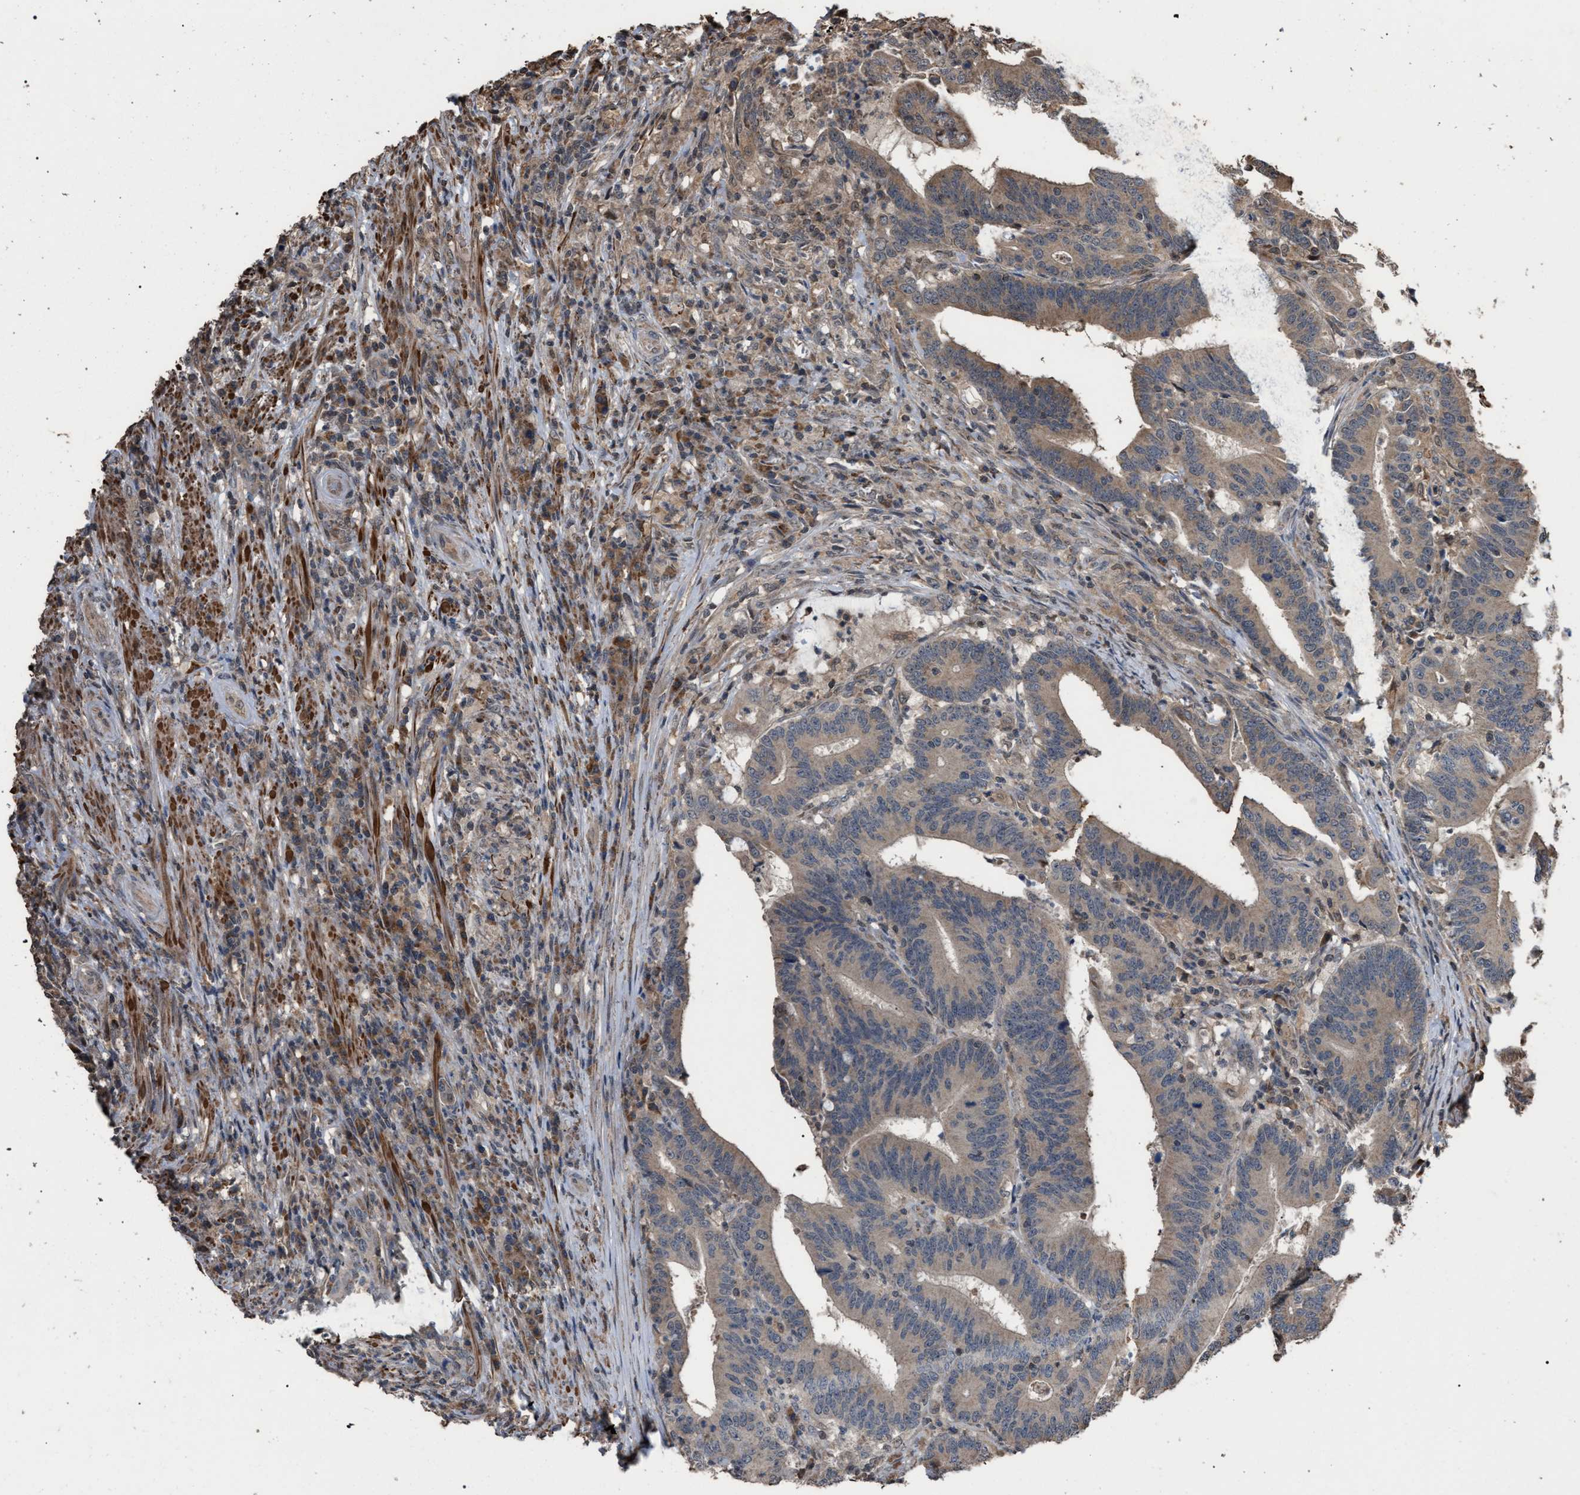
{"staining": {"intensity": "weak", "quantity": ">75%", "location": "cytoplasmic/membranous"}, "tissue": "colorectal cancer", "cell_type": "Tumor cells", "image_type": "cancer", "snomed": [{"axis": "morphology", "description": "Adenocarcinoma, NOS"}, {"axis": "topography", "description": "Colon"}], "caption": "The micrograph shows immunohistochemical staining of colorectal cancer. There is weak cytoplasmic/membranous expression is present in about >75% of tumor cells.", "gene": "NAA35", "patient": {"sex": "female", "age": 66}}